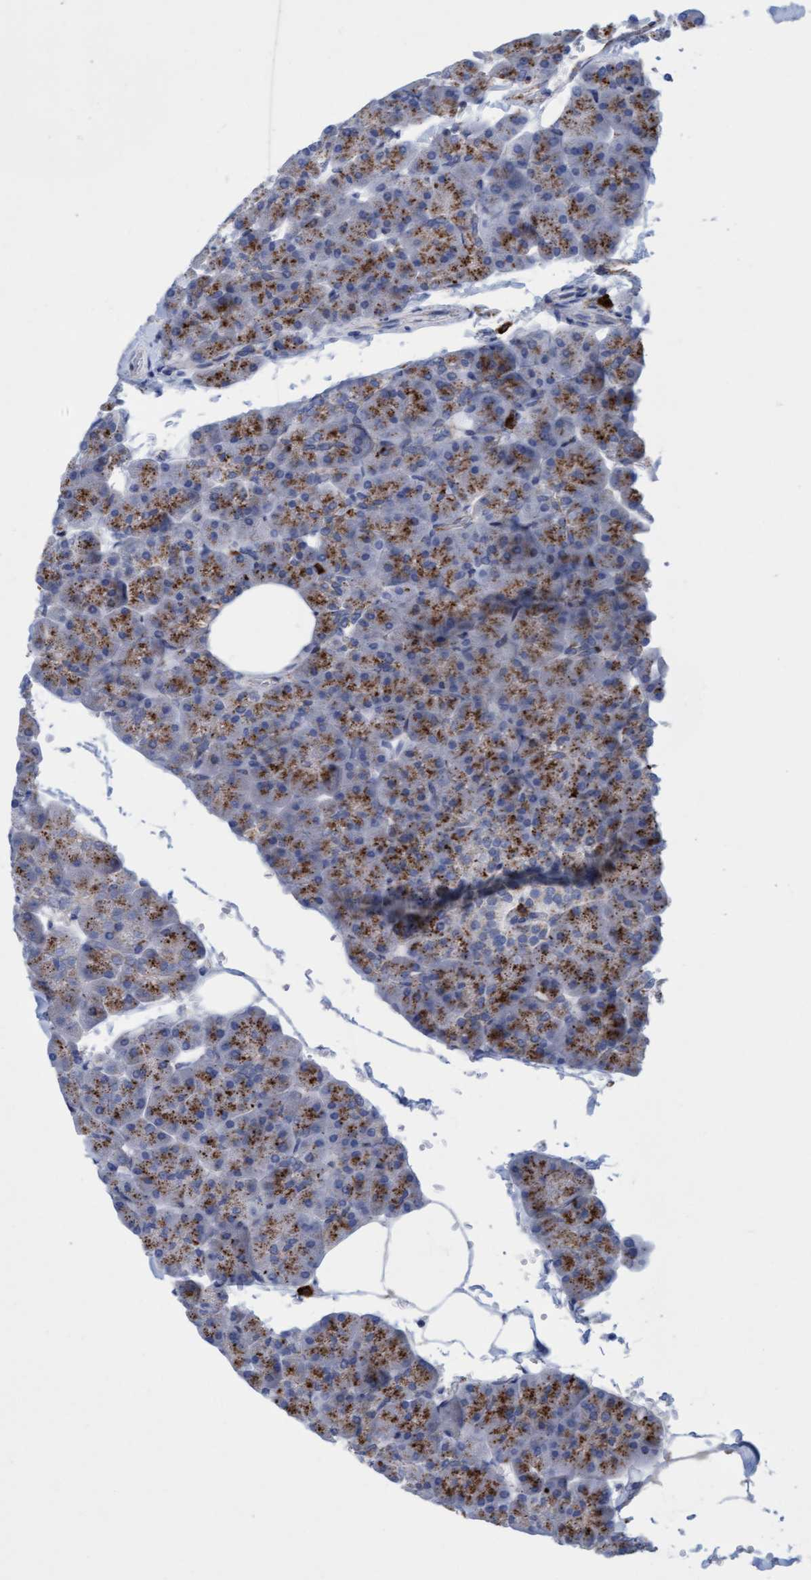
{"staining": {"intensity": "moderate", "quantity": ">75%", "location": "cytoplasmic/membranous"}, "tissue": "pancreas", "cell_type": "Exocrine glandular cells", "image_type": "normal", "snomed": [{"axis": "morphology", "description": "Normal tissue, NOS"}, {"axis": "topography", "description": "Pancreas"}], "caption": "Immunohistochemical staining of normal human pancreas shows >75% levels of moderate cytoplasmic/membranous protein positivity in approximately >75% of exocrine glandular cells.", "gene": "SGSH", "patient": {"sex": "male", "age": 35}}